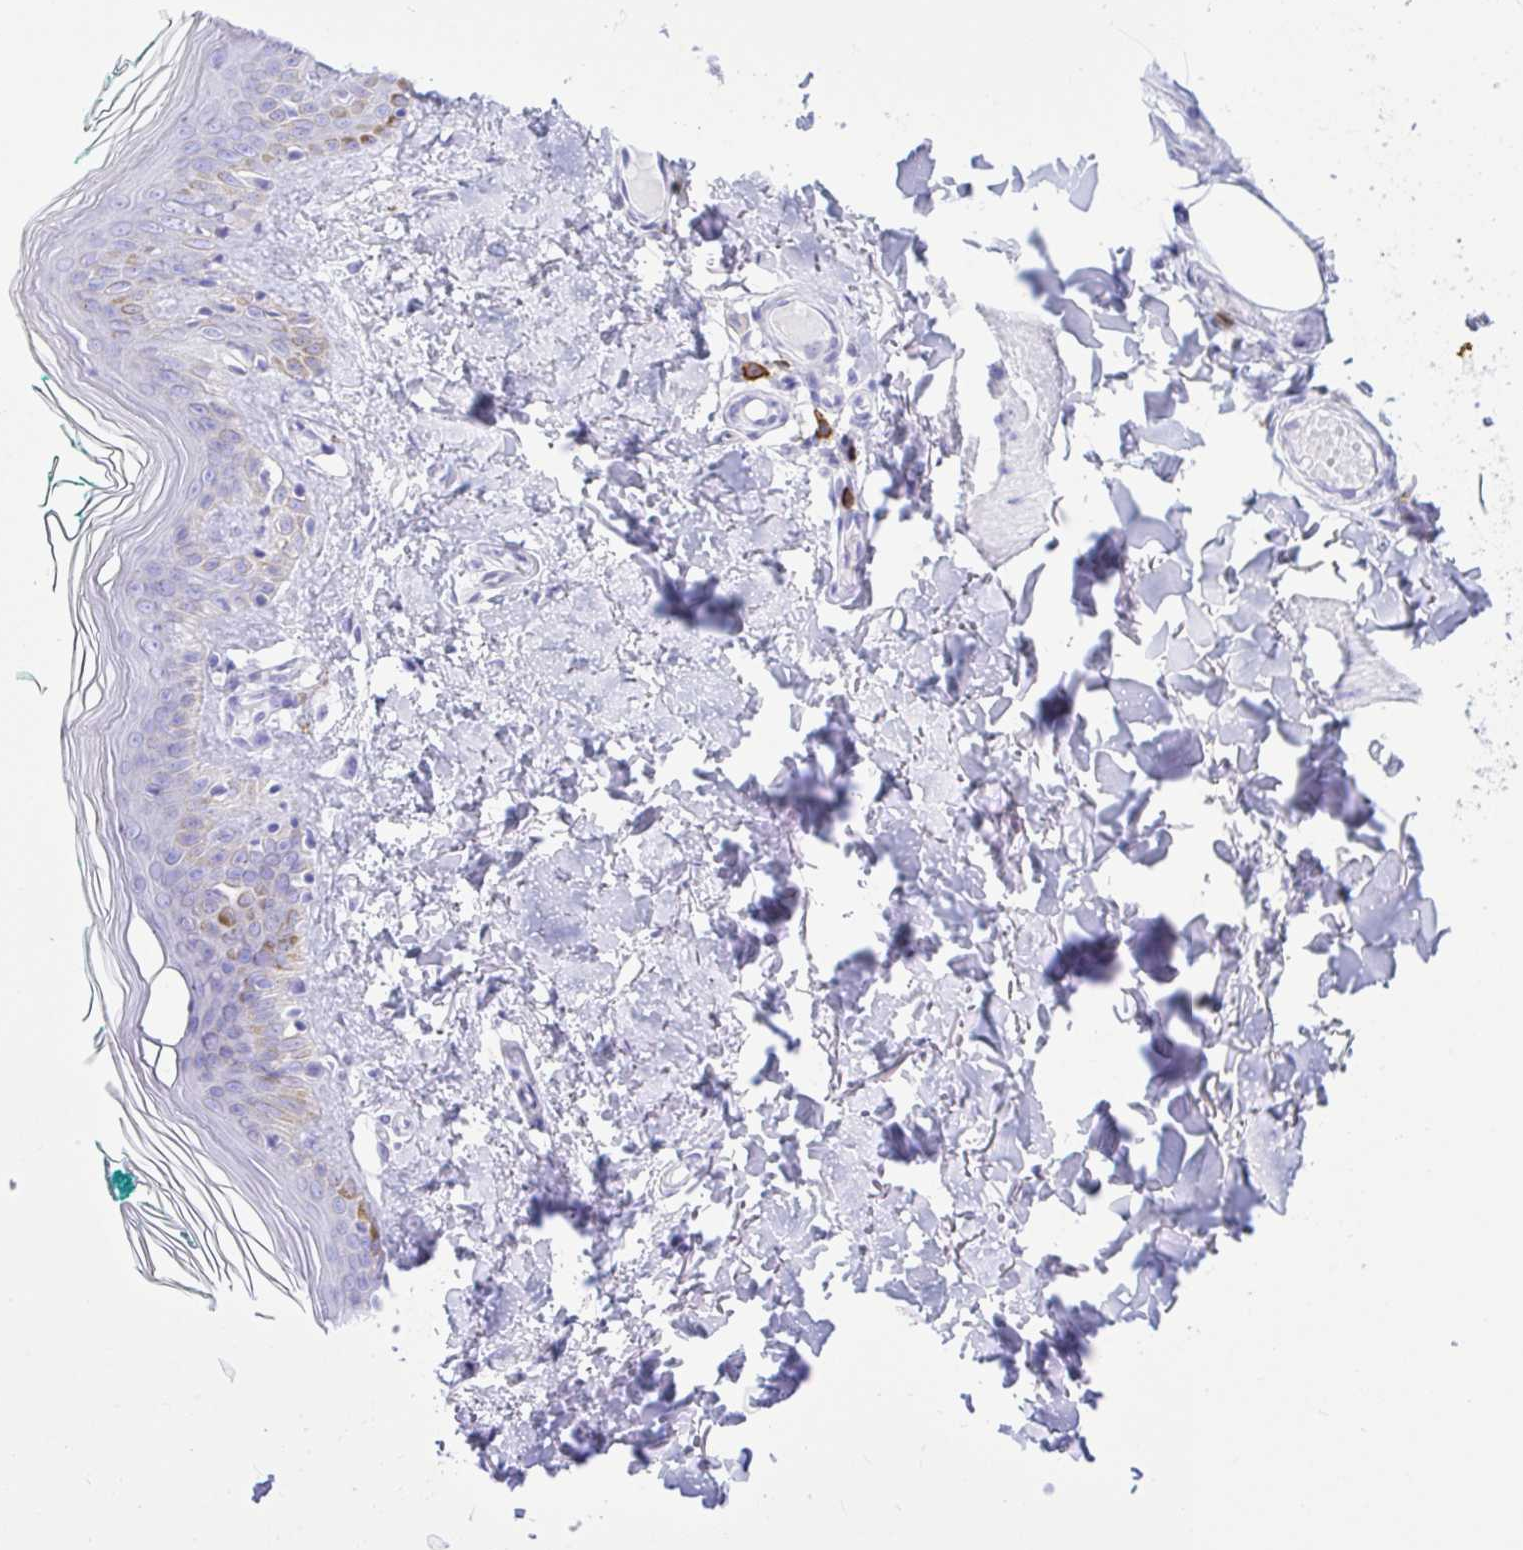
{"staining": {"intensity": "negative", "quantity": "none", "location": "none"}, "tissue": "skin", "cell_type": "Fibroblasts", "image_type": "normal", "snomed": [{"axis": "morphology", "description": "Normal tissue, NOS"}, {"axis": "topography", "description": "Skin"}, {"axis": "topography", "description": "Peripheral nerve tissue"}], "caption": "IHC photomicrograph of benign human skin stained for a protein (brown), which displays no expression in fibroblasts.", "gene": "CD5", "patient": {"sex": "female", "age": 45}}